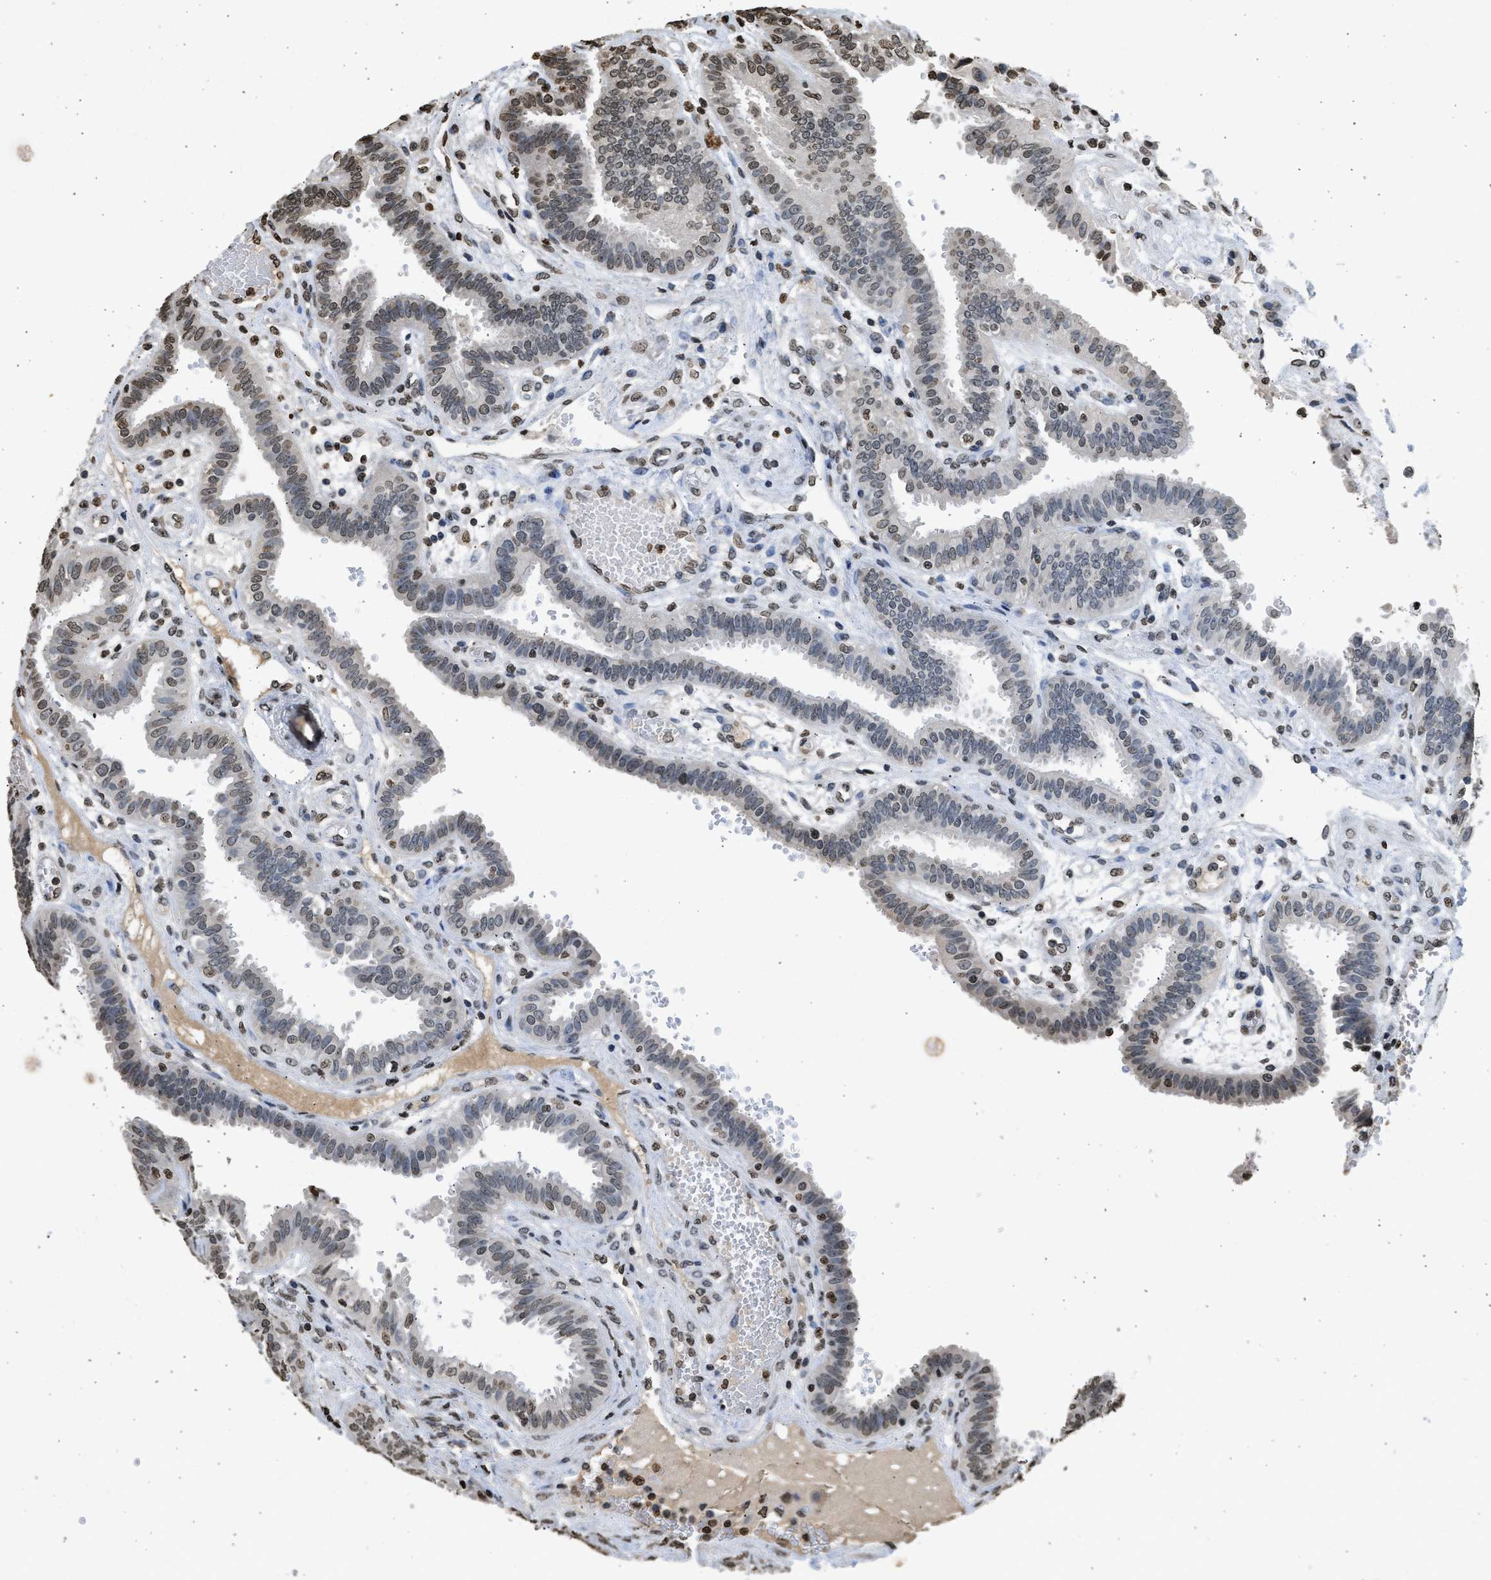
{"staining": {"intensity": "weak", "quantity": "25%-75%", "location": "nuclear"}, "tissue": "fallopian tube", "cell_type": "Glandular cells", "image_type": "normal", "snomed": [{"axis": "morphology", "description": "Normal tissue, NOS"}, {"axis": "topography", "description": "Fallopian tube"}, {"axis": "topography", "description": "Placenta"}], "caption": "Immunohistochemical staining of unremarkable fallopian tube shows weak nuclear protein expression in about 25%-75% of glandular cells. The protein is stained brown, and the nuclei are stained in blue (DAB IHC with brightfield microscopy, high magnification).", "gene": "RRAGC", "patient": {"sex": "female", "age": 32}}